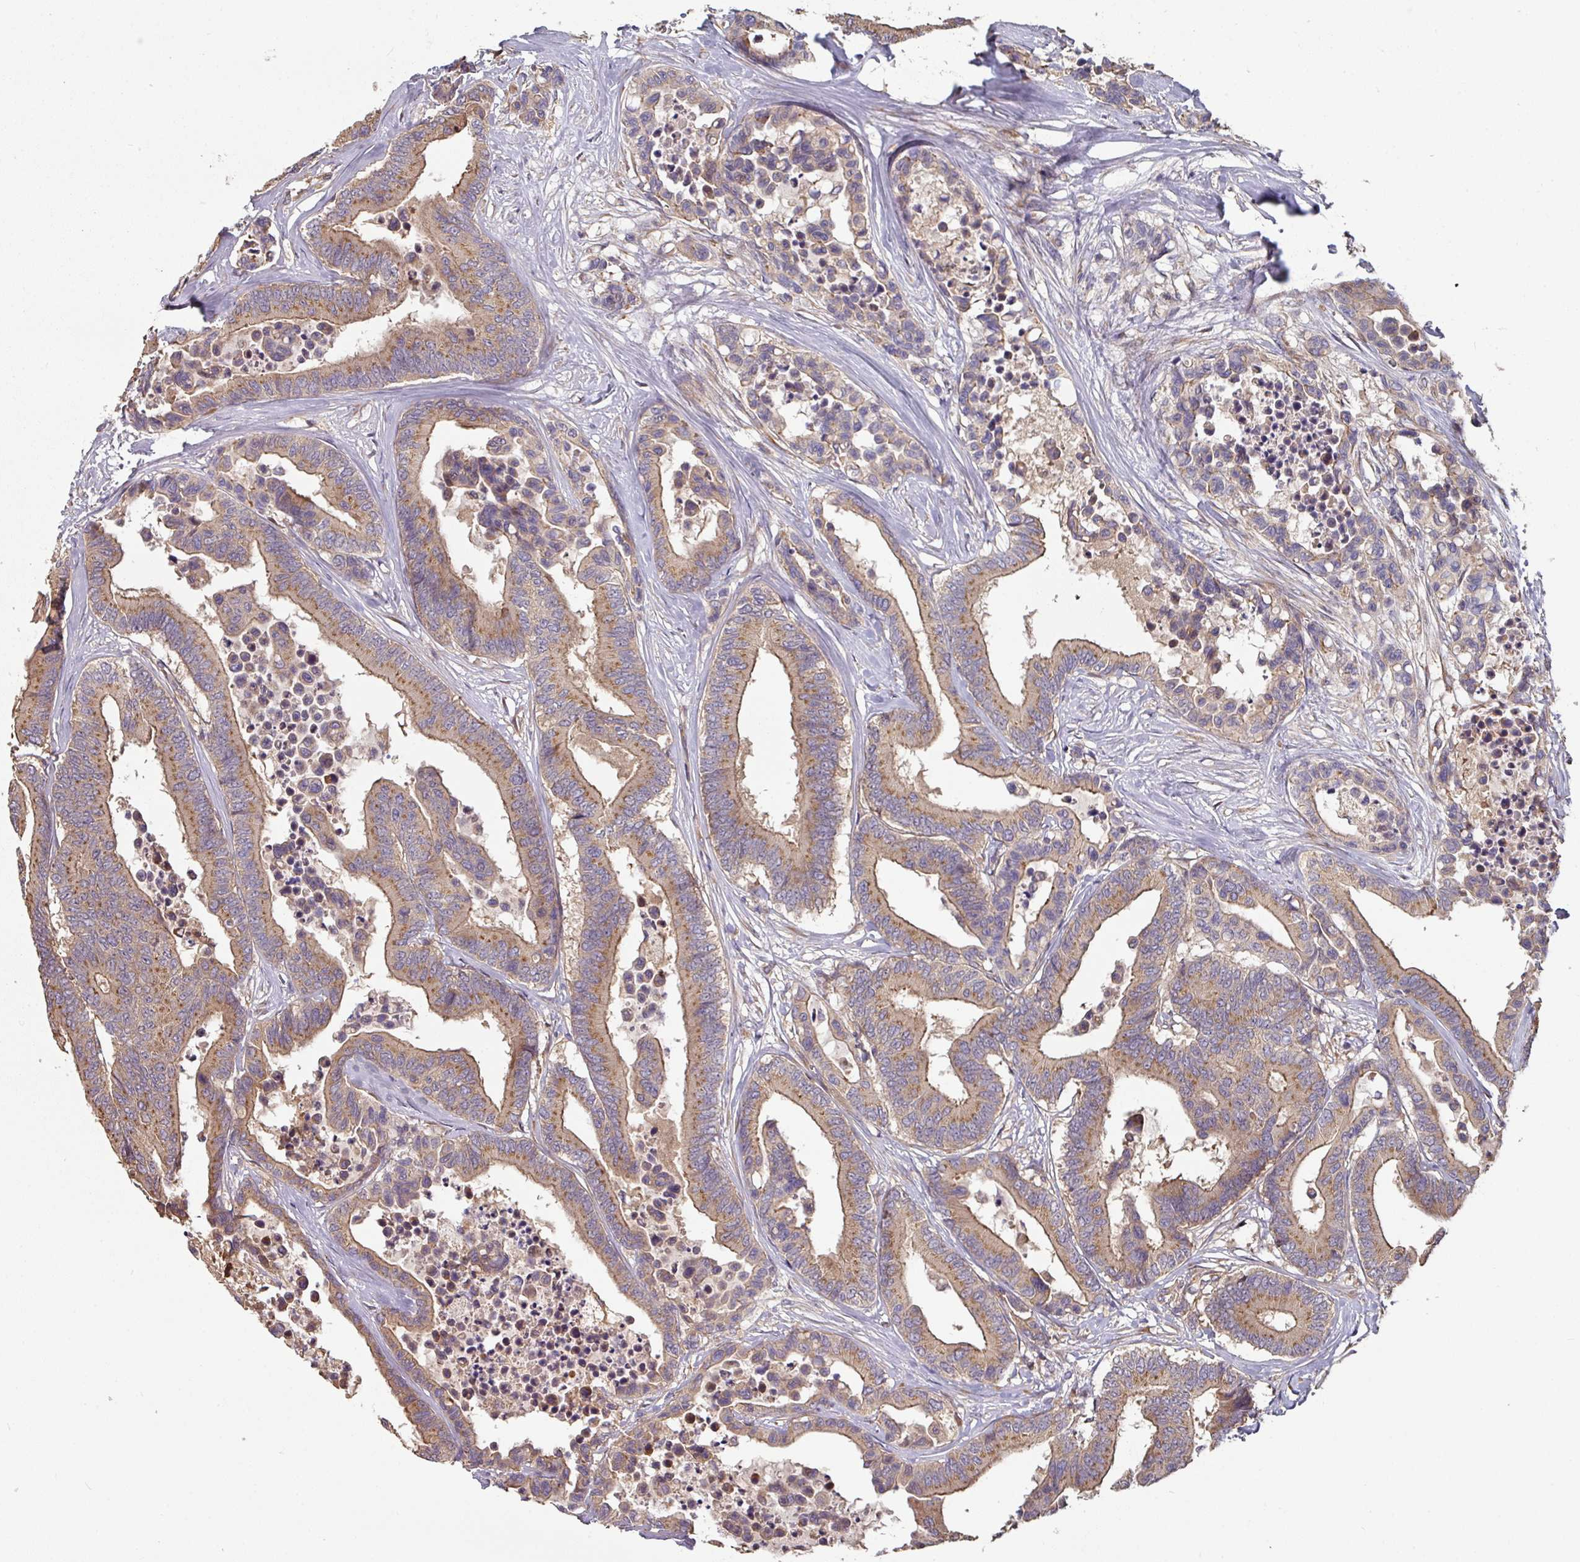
{"staining": {"intensity": "moderate", "quantity": ">75%", "location": "cytoplasmic/membranous"}, "tissue": "colorectal cancer", "cell_type": "Tumor cells", "image_type": "cancer", "snomed": [{"axis": "morphology", "description": "Normal tissue, NOS"}, {"axis": "morphology", "description": "Adenocarcinoma, NOS"}, {"axis": "topography", "description": "Colon"}], "caption": "This is an image of IHC staining of colorectal adenocarcinoma, which shows moderate positivity in the cytoplasmic/membranous of tumor cells.", "gene": "SIK1", "patient": {"sex": "male", "age": 82}}